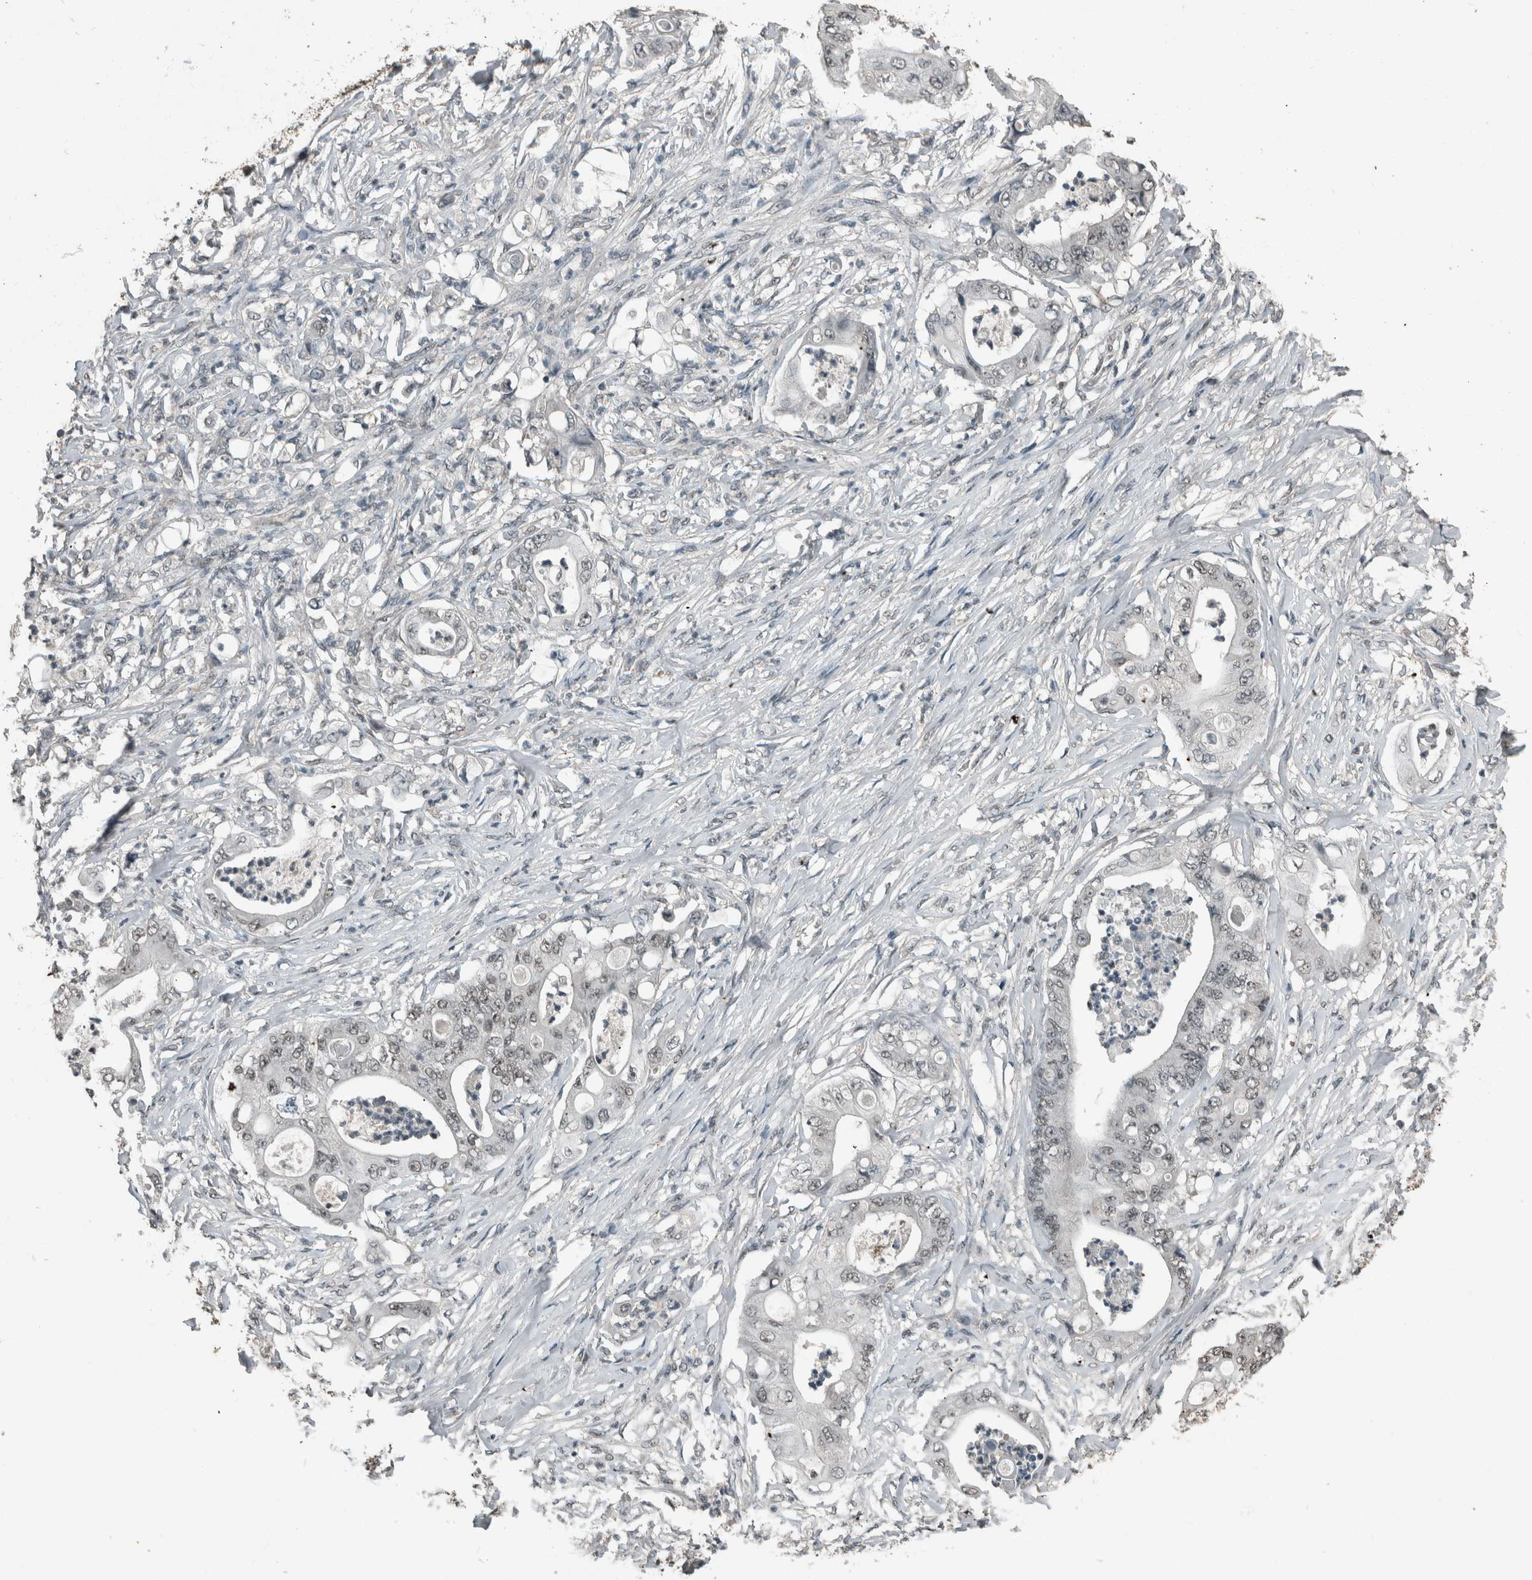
{"staining": {"intensity": "weak", "quantity": ">75%", "location": "nuclear"}, "tissue": "stomach cancer", "cell_type": "Tumor cells", "image_type": "cancer", "snomed": [{"axis": "morphology", "description": "Adenocarcinoma, NOS"}, {"axis": "topography", "description": "Stomach"}], "caption": "Immunohistochemical staining of stomach adenocarcinoma shows low levels of weak nuclear protein expression in approximately >75% of tumor cells.", "gene": "ZNF24", "patient": {"sex": "female", "age": 73}}